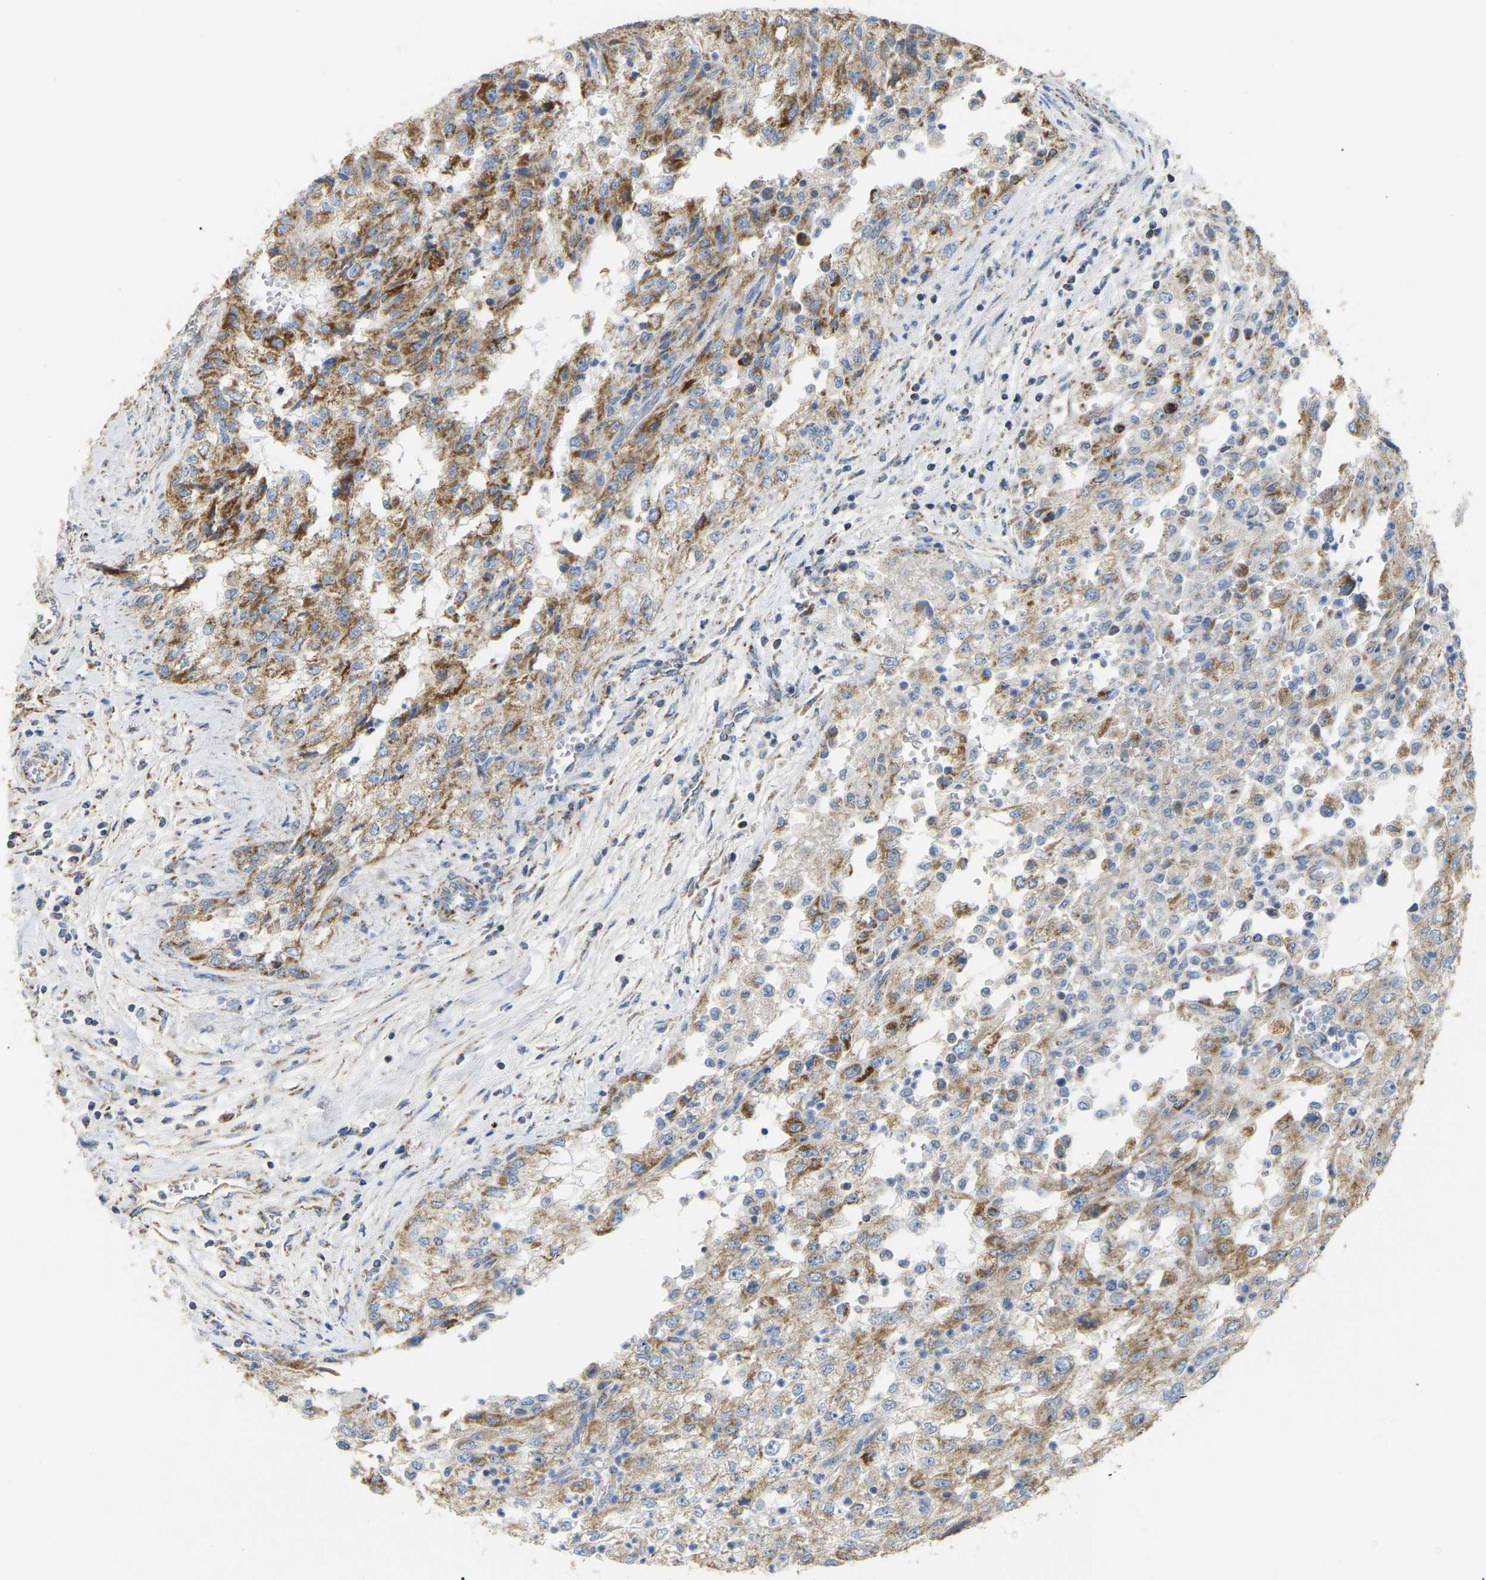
{"staining": {"intensity": "moderate", "quantity": ">75%", "location": "cytoplasmic/membranous"}, "tissue": "renal cancer", "cell_type": "Tumor cells", "image_type": "cancer", "snomed": [{"axis": "morphology", "description": "Adenocarcinoma, NOS"}, {"axis": "topography", "description": "Kidney"}], "caption": "Renal cancer stained with a protein marker demonstrates moderate staining in tumor cells.", "gene": "HIBADH", "patient": {"sex": "female", "age": 54}}